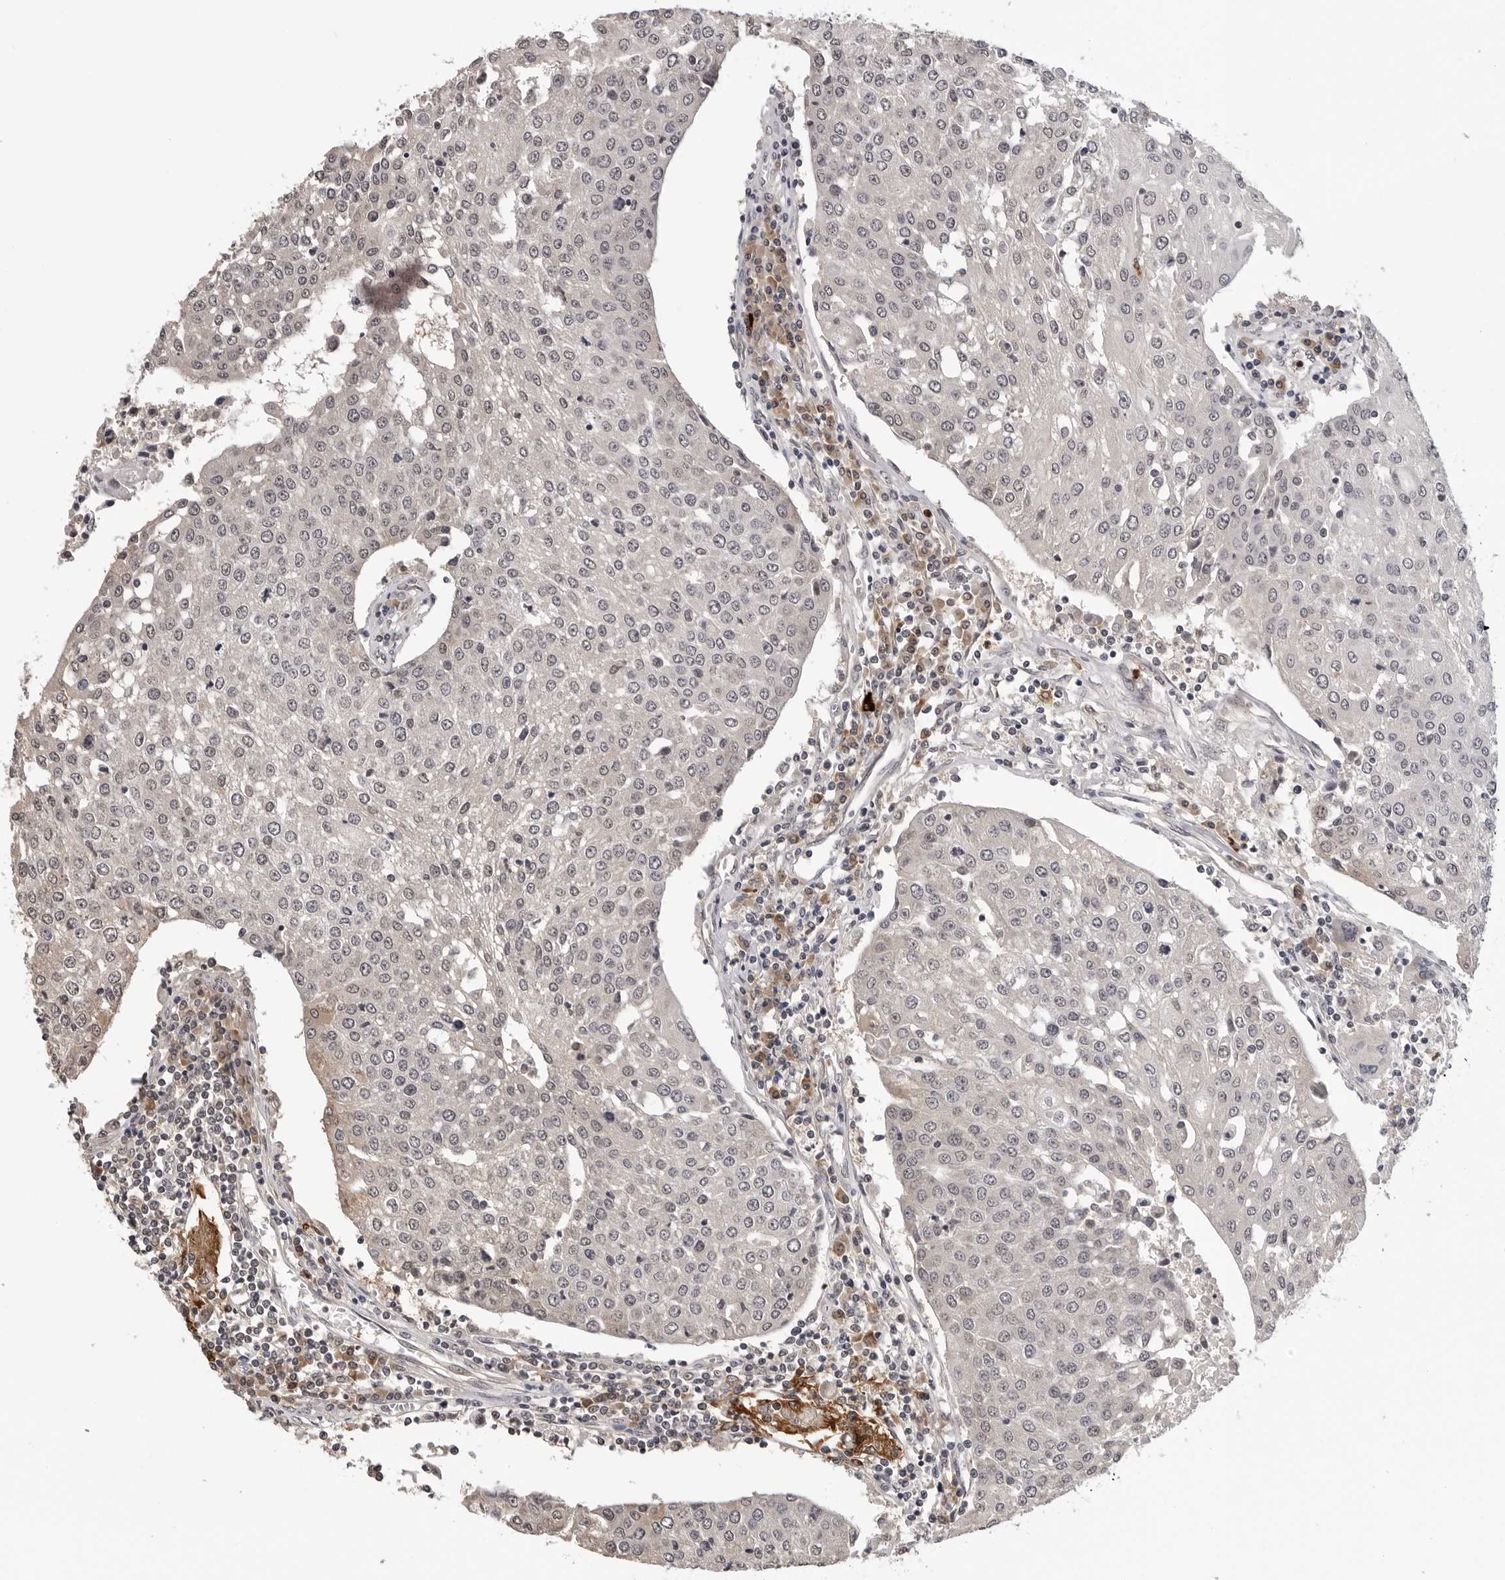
{"staining": {"intensity": "negative", "quantity": "none", "location": "none"}, "tissue": "urothelial cancer", "cell_type": "Tumor cells", "image_type": "cancer", "snomed": [{"axis": "morphology", "description": "Urothelial carcinoma, High grade"}, {"axis": "topography", "description": "Urinary bladder"}], "caption": "Tumor cells show no significant staining in urothelial cancer.", "gene": "TRMT13", "patient": {"sex": "female", "age": 85}}